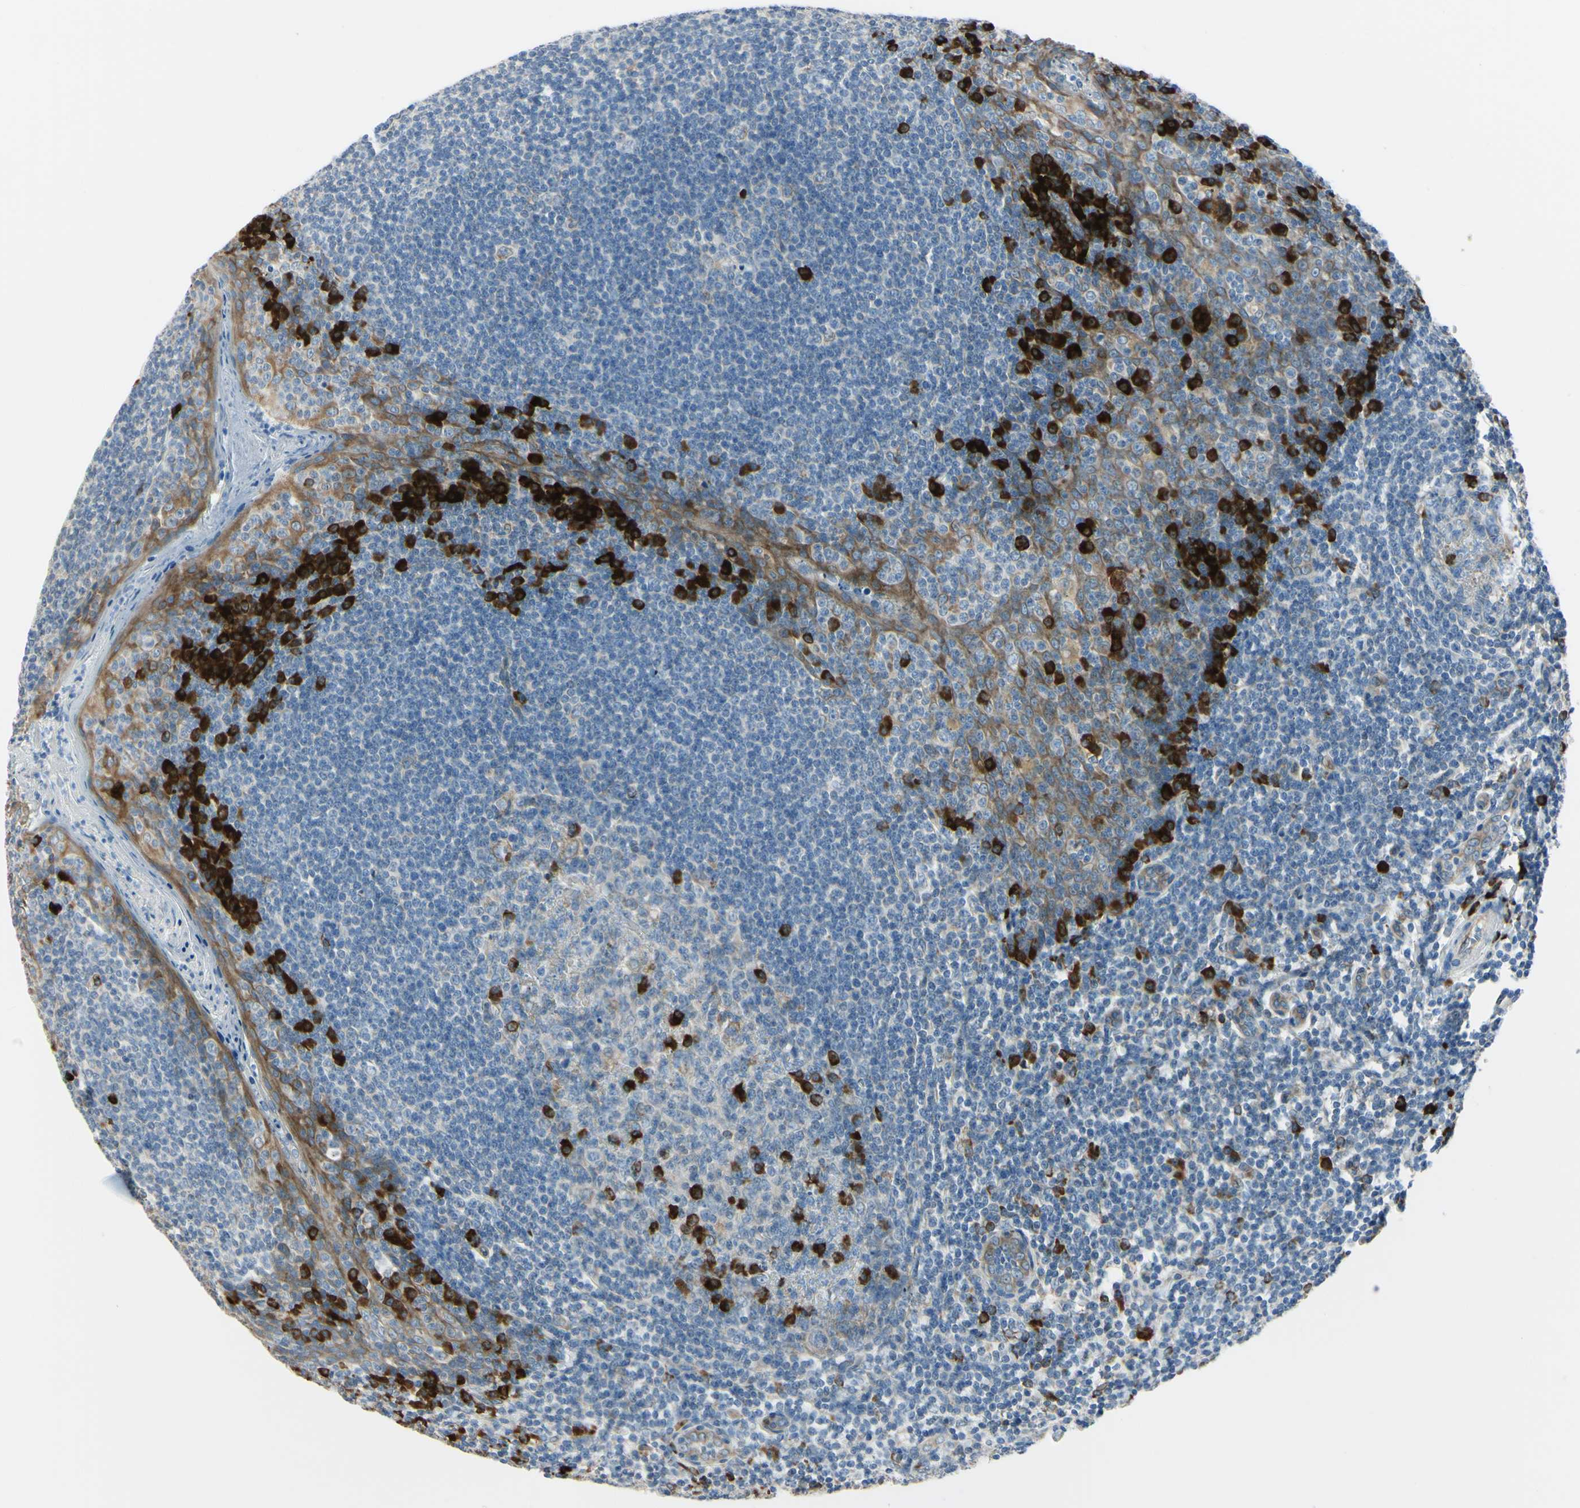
{"staining": {"intensity": "strong", "quantity": "<25%", "location": "cytoplasmic/membranous"}, "tissue": "tonsil", "cell_type": "Germinal center cells", "image_type": "normal", "snomed": [{"axis": "morphology", "description": "Normal tissue, NOS"}, {"axis": "topography", "description": "Tonsil"}], "caption": "Tonsil stained for a protein (brown) demonstrates strong cytoplasmic/membranous positive positivity in about <25% of germinal center cells.", "gene": "SELENOS", "patient": {"sex": "male", "age": 31}}